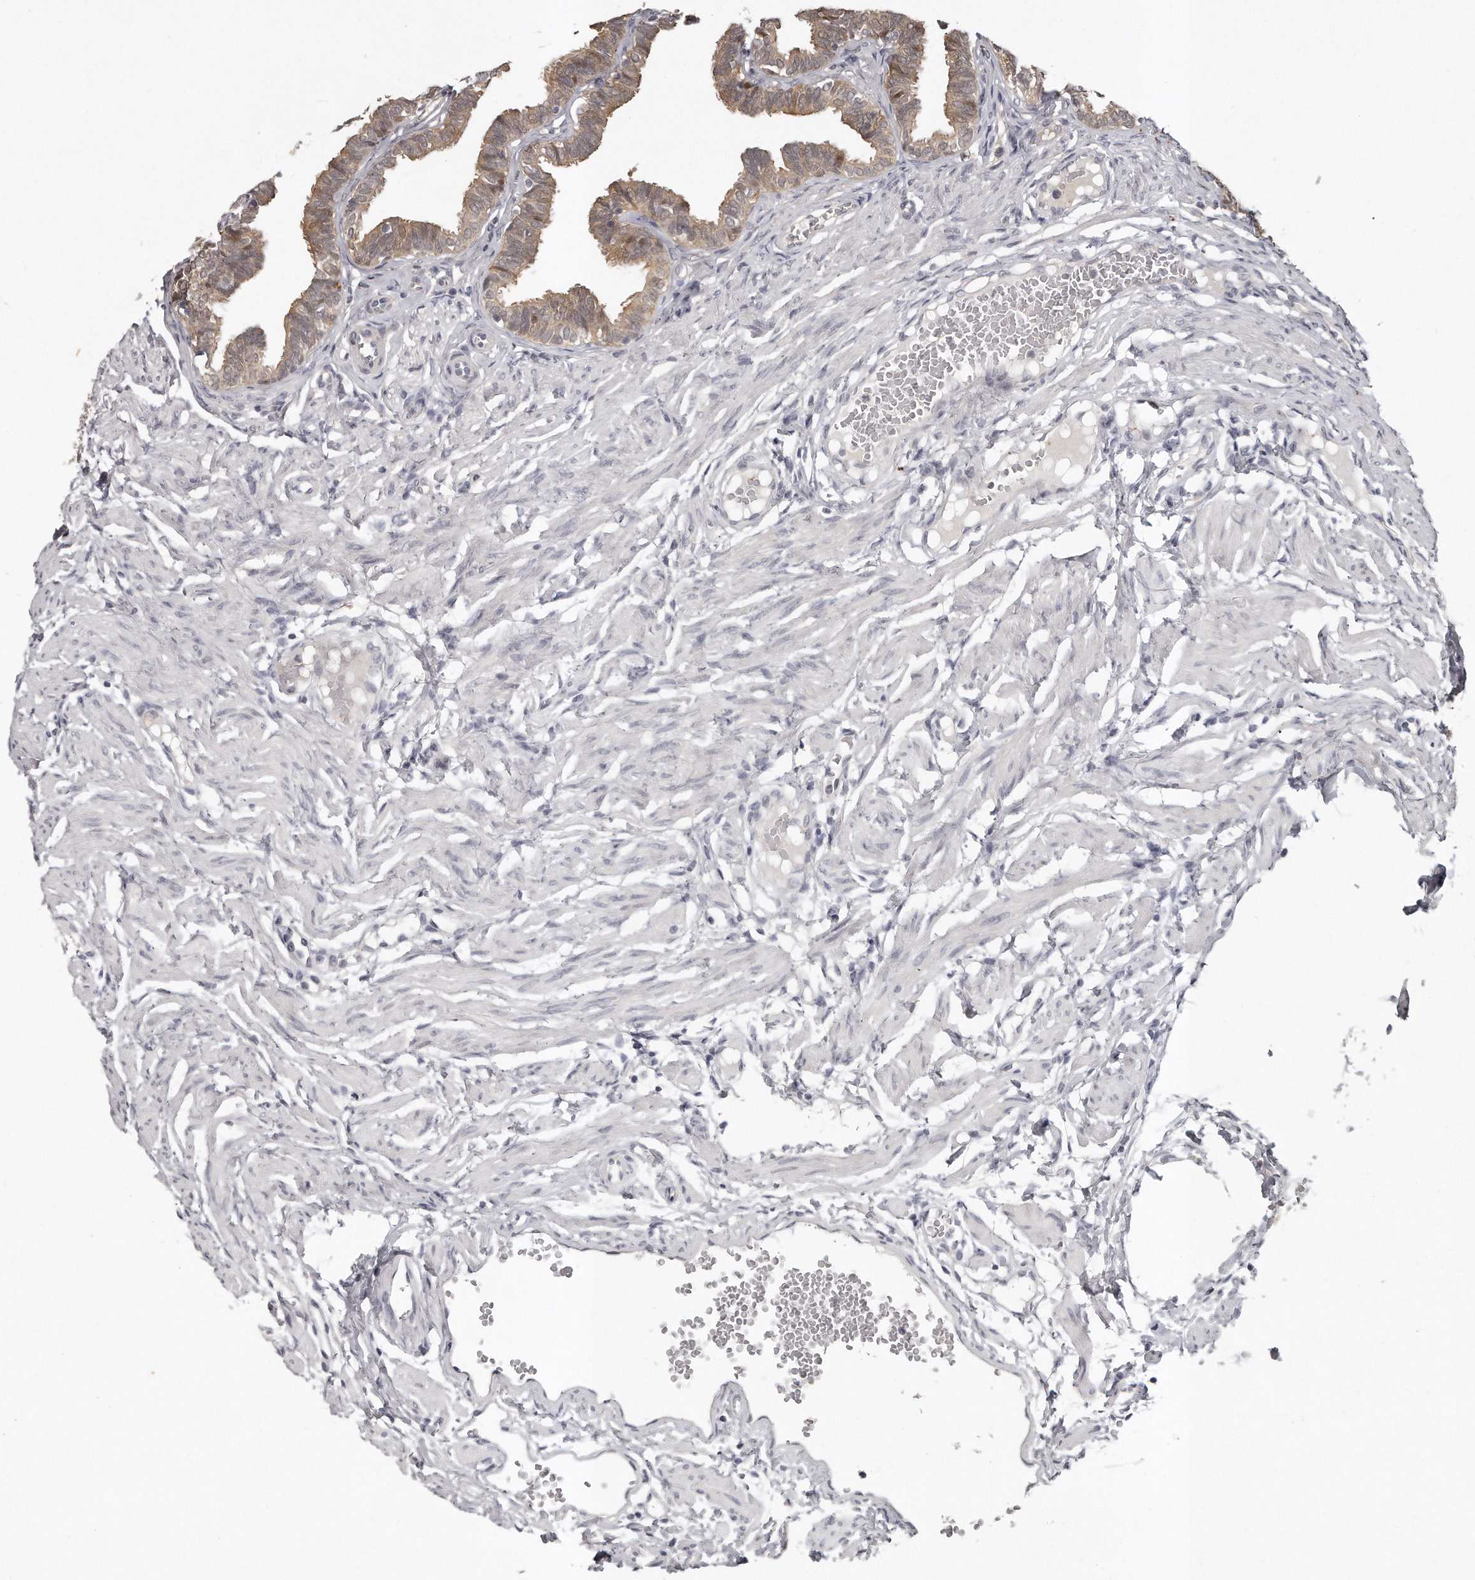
{"staining": {"intensity": "weak", "quantity": ">75%", "location": "cytoplasmic/membranous"}, "tissue": "fallopian tube", "cell_type": "Glandular cells", "image_type": "normal", "snomed": [{"axis": "morphology", "description": "Normal tissue, NOS"}, {"axis": "topography", "description": "Fallopian tube"}, {"axis": "topography", "description": "Ovary"}], "caption": "Protein positivity by immunohistochemistry displays weak cytoplasmic/membranous staining in about >75% of glandular cells in normal fallopian tube. The staining is performed using DAB (3,3'-diaminobenzidine) brown chromogen to label protein expression. The nuclei are counter-stained blue using hematoxylin.", "gene": "GGCT", "patient": {"sex": "female", "age": 23}}